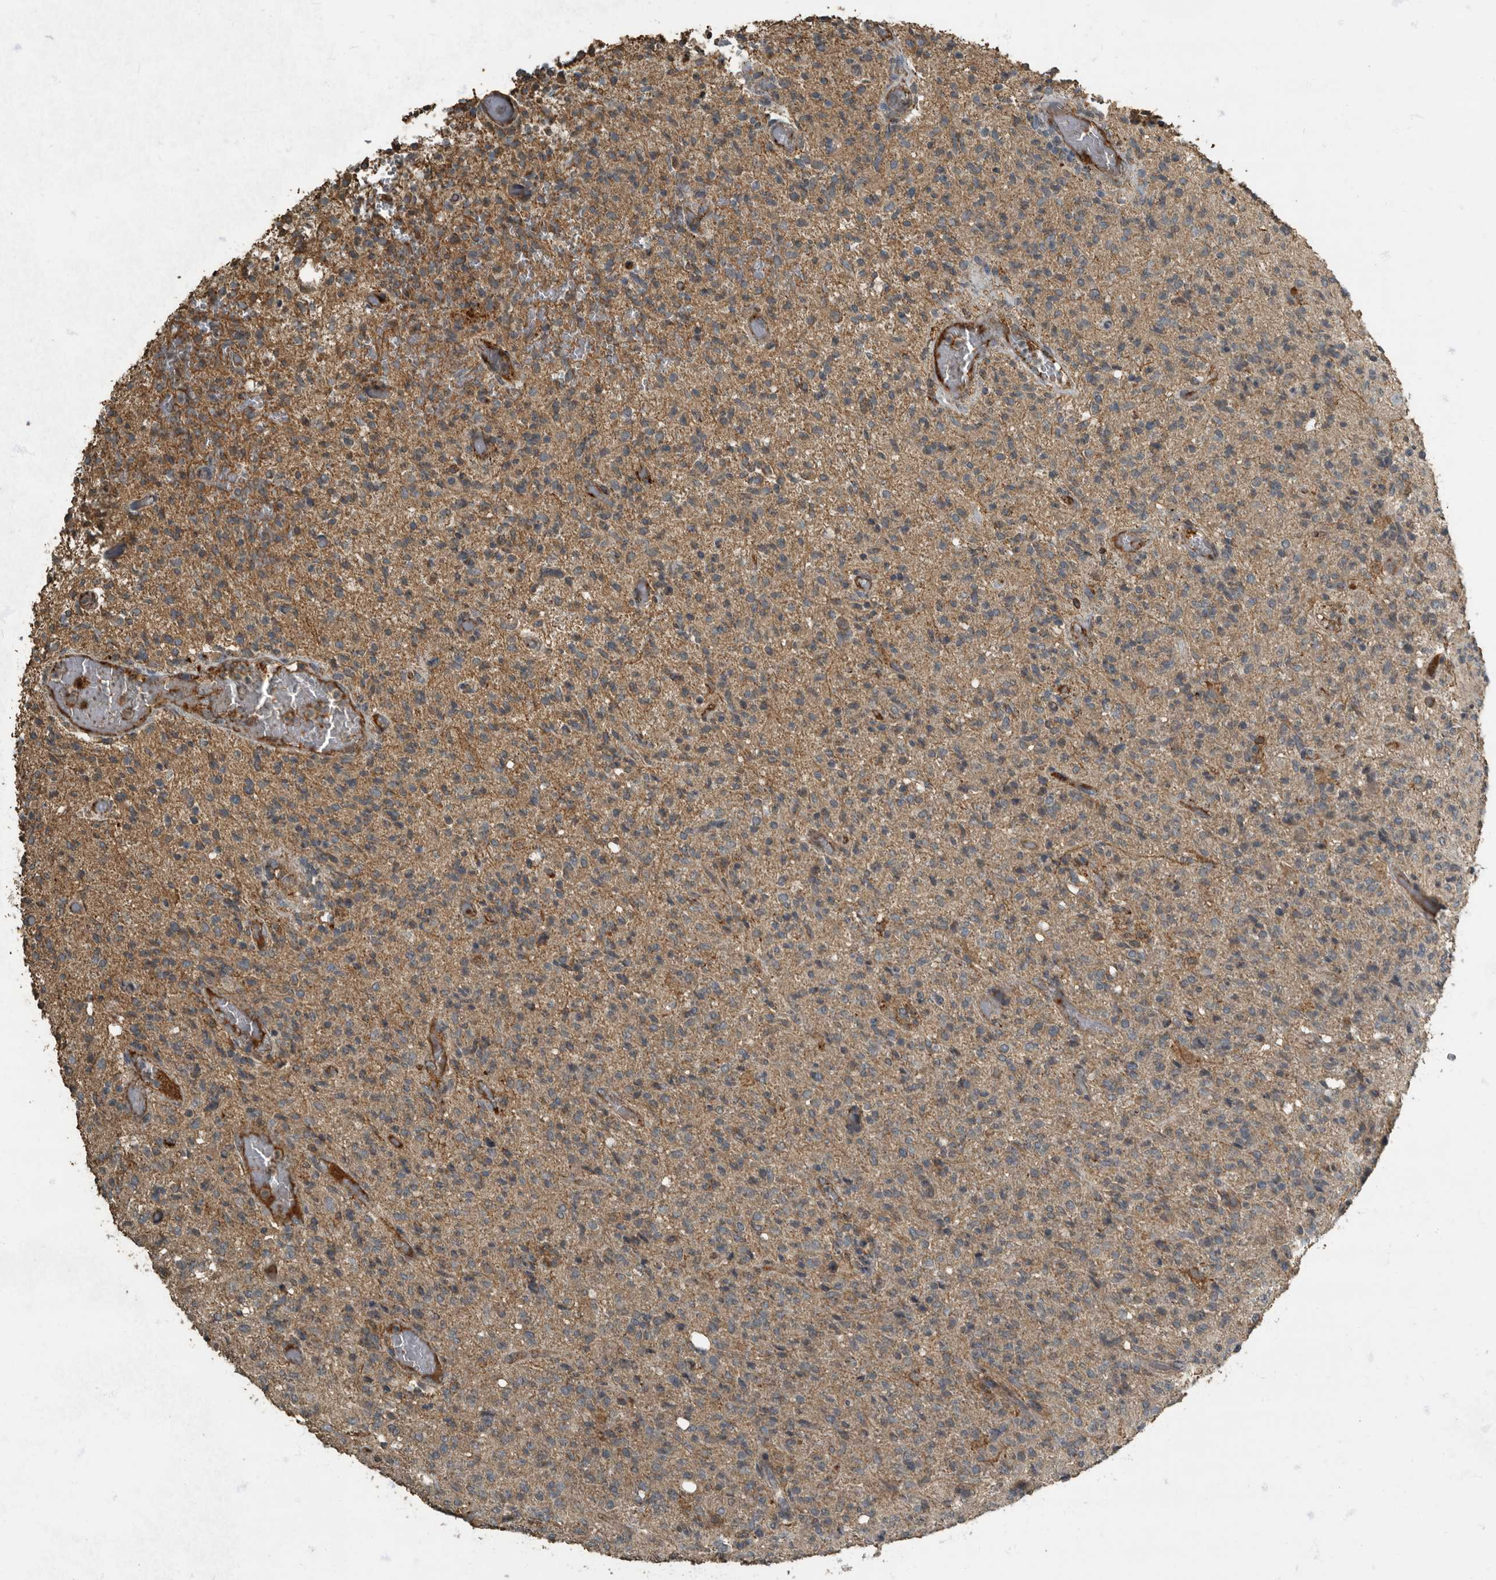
{"staining": {"intensity": "negative", "quantity": "none", "location": "none"}, "tissue": "glioma", "cell_type": "Tumor cells", "image_type": "cancer", "snomed": [{"axis": "morphology", "description": "Glioma, malignant, High grade"}, {"axis": "topography", "description": "Brain"}], "caption": "Immunohistochemistry (IHC) micrograph of neoplastic tissue: human malignant glioma (high-grade) stained with DAB (3,3'-diaminobenzidine) shows no significant protein positivity in tumor cells. The staining was performed using DAB (3,3'-diaminobenzidine) to visualize the protein expression in brown, while the nuclei were stained in blue with hematoxylin (Magnification: 20x).", "gene": "IL15RA", "patient": {"sex": "female", "age": 57}}